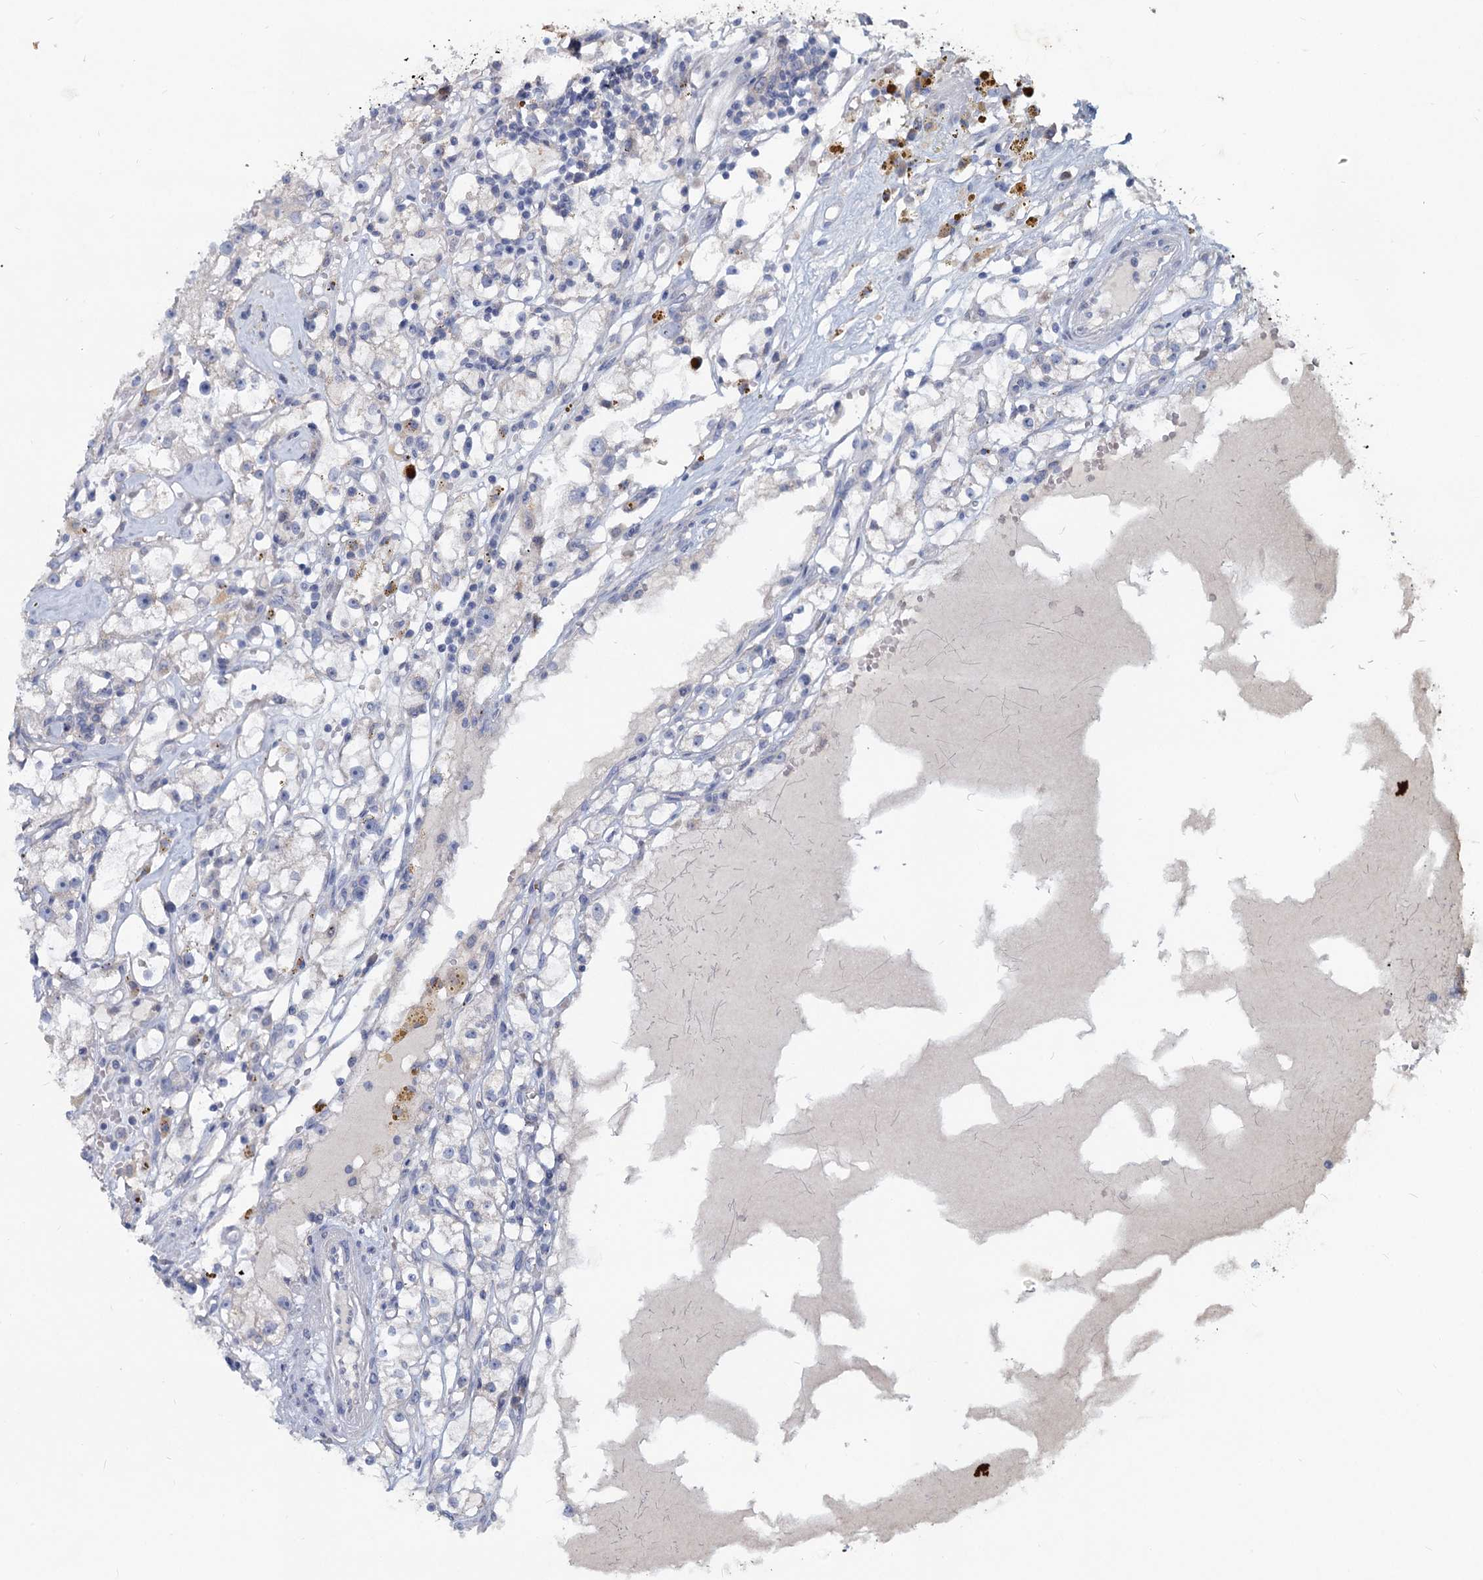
{"staining": {"intensity": "negative", "quantity": "none", "location": "none"}, "tissue": "renal cancer", "cell_type": "Tumor cells", "image_type": "cancer", "snomed": [{"axis": "morphology", "description": "Adenocarcinoma, NOS"}, {"axis": "topography", "description": "Kidney"}], "caption": "DAB immunohistochemical staining of renal cancer (adenocarcinoma) exhibits no significant positivity in tumor cells. Nuclei are stained in blue.", "gene": "TMX2", "patient": {"sex": "male", "age": 56}}